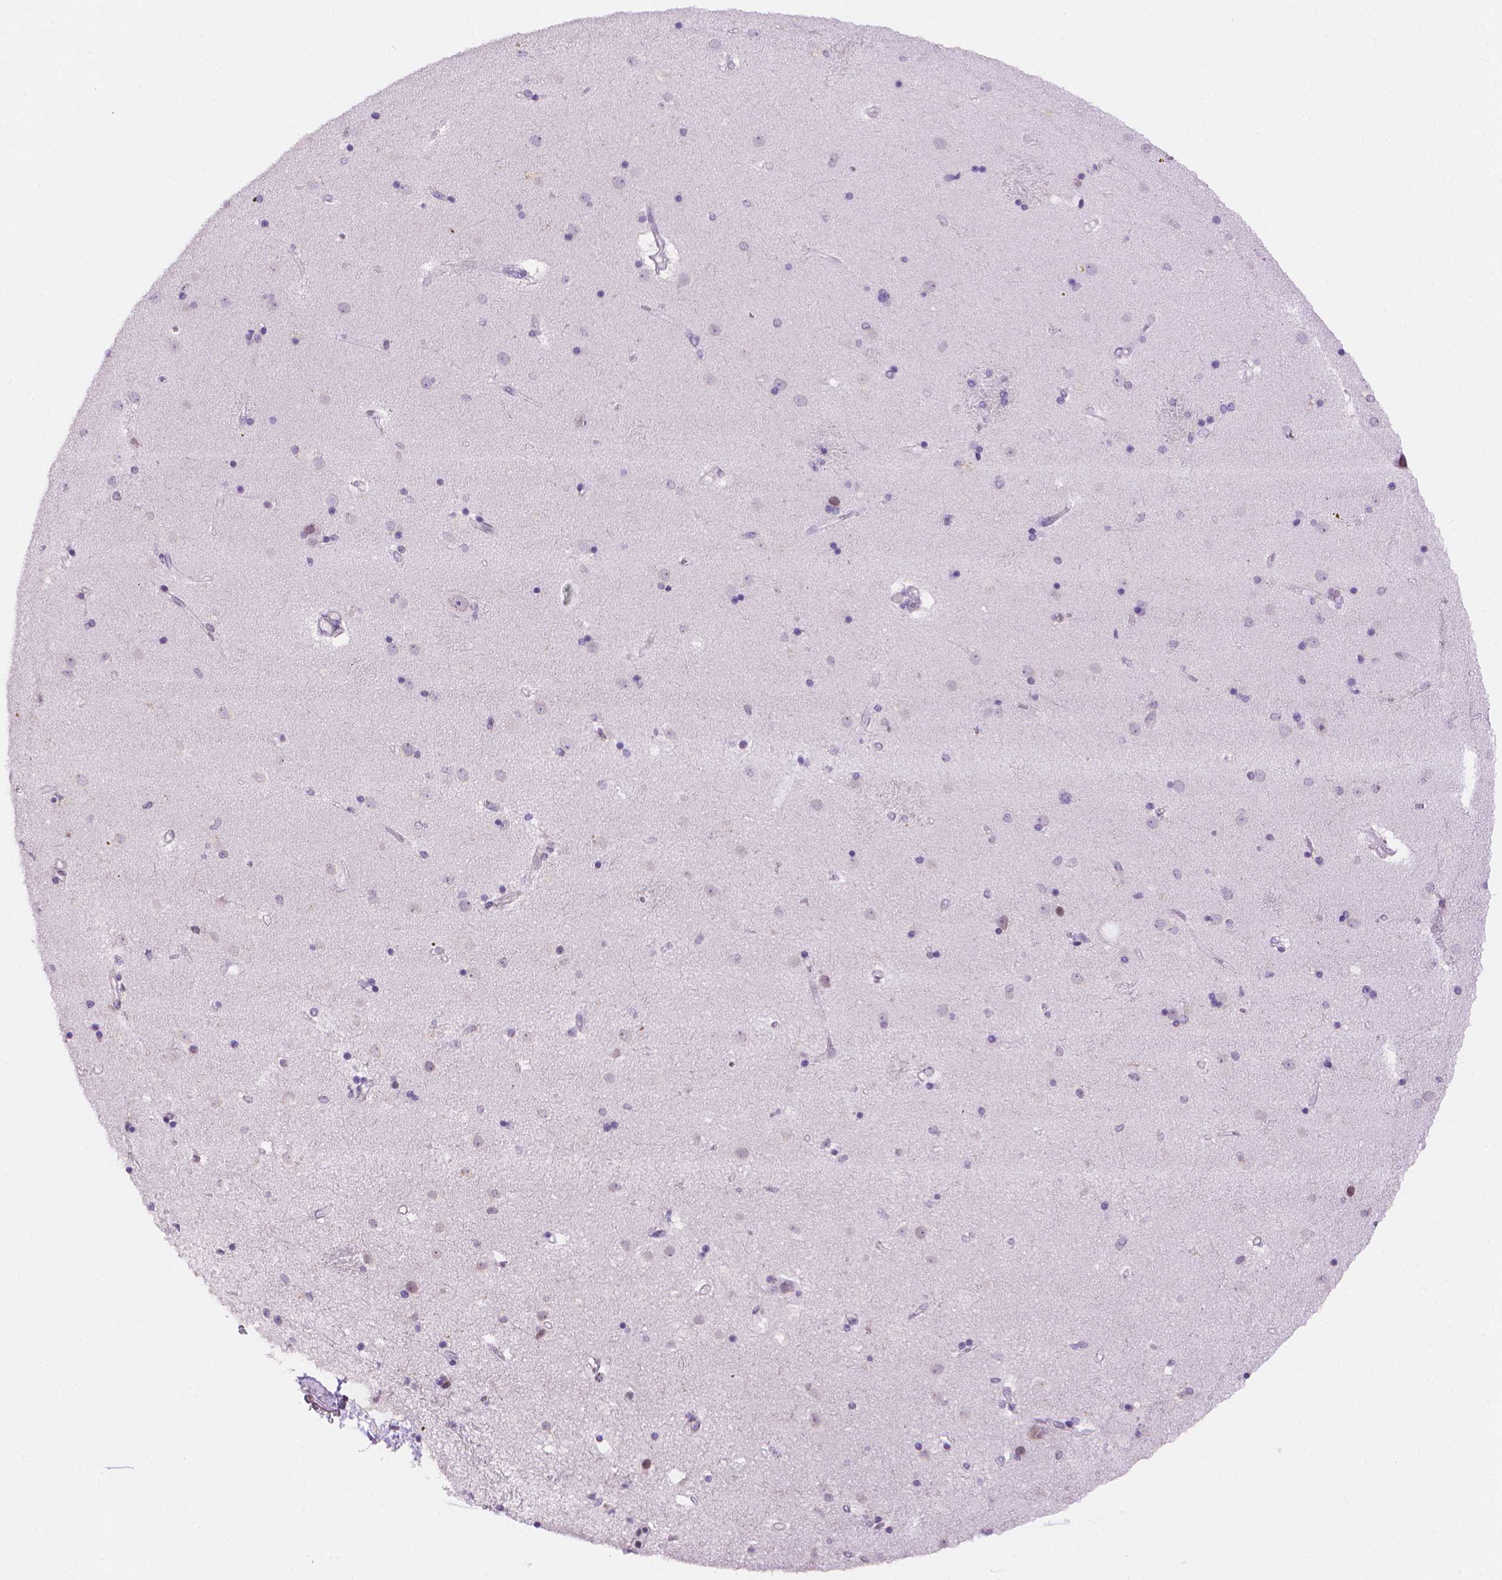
{"staining": {"intensity": "negative", "quantity": "none", "location": "none"}, "tissue": "caudate", "cell_type": "Glial cells", "image_type": "normal", "snomed": [{"axis": "morphology", "description": "Normal tissue, NOS"}, {"axis": "topography", "description": "Lateral ventricle wall"}], "caption": "An immunohistochemistry (IHC) image of unremarkable caudate is shown. There is no staining in glial cells of caudate.", "gene": "TMEM184A", "patient": {"sex": "female", "age": 71}}